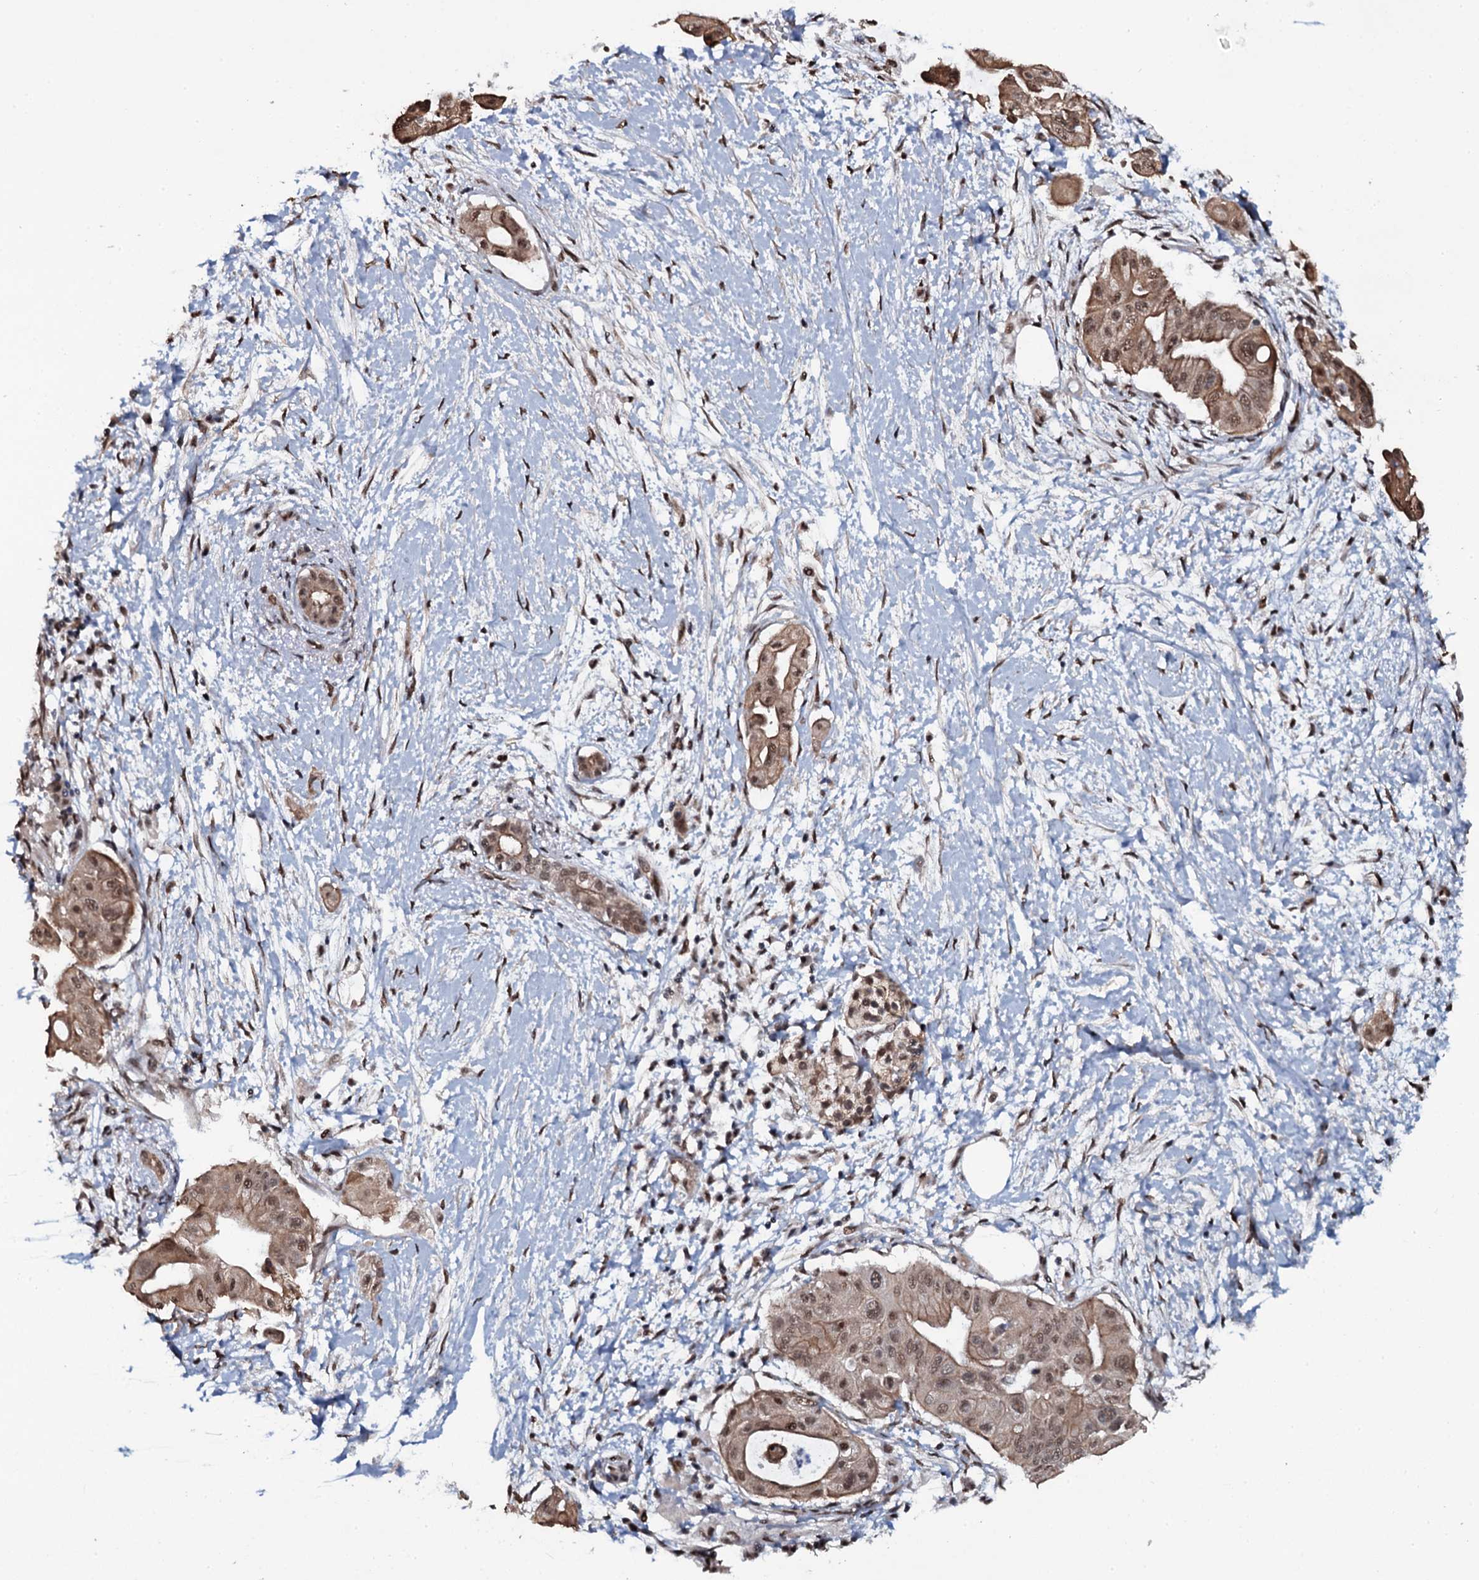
{"staining": {"intensity": "moderate", "quantity": ">75%", "location": "cytoplasmic/membranous,nuclear"}, "tissue": "pancreatic cancer", "cell_type": "Tumor cells", "image_type": "cancer", "snomed": [{"axis": "morphology", "description": "Adenocarcinoma, NOS"}, {"axis": "topography", "description": "Pancreas"}], "caption": "Immunohistochemical staining of pancreatic adenocarcinoma demonstrates medium levels of moderate cytoplasmic/membranous and nuclear staining in approximately >75% of tumor cells.", "gene": "SH2D4B", "patient": {"sex": "male", "age": 68}}